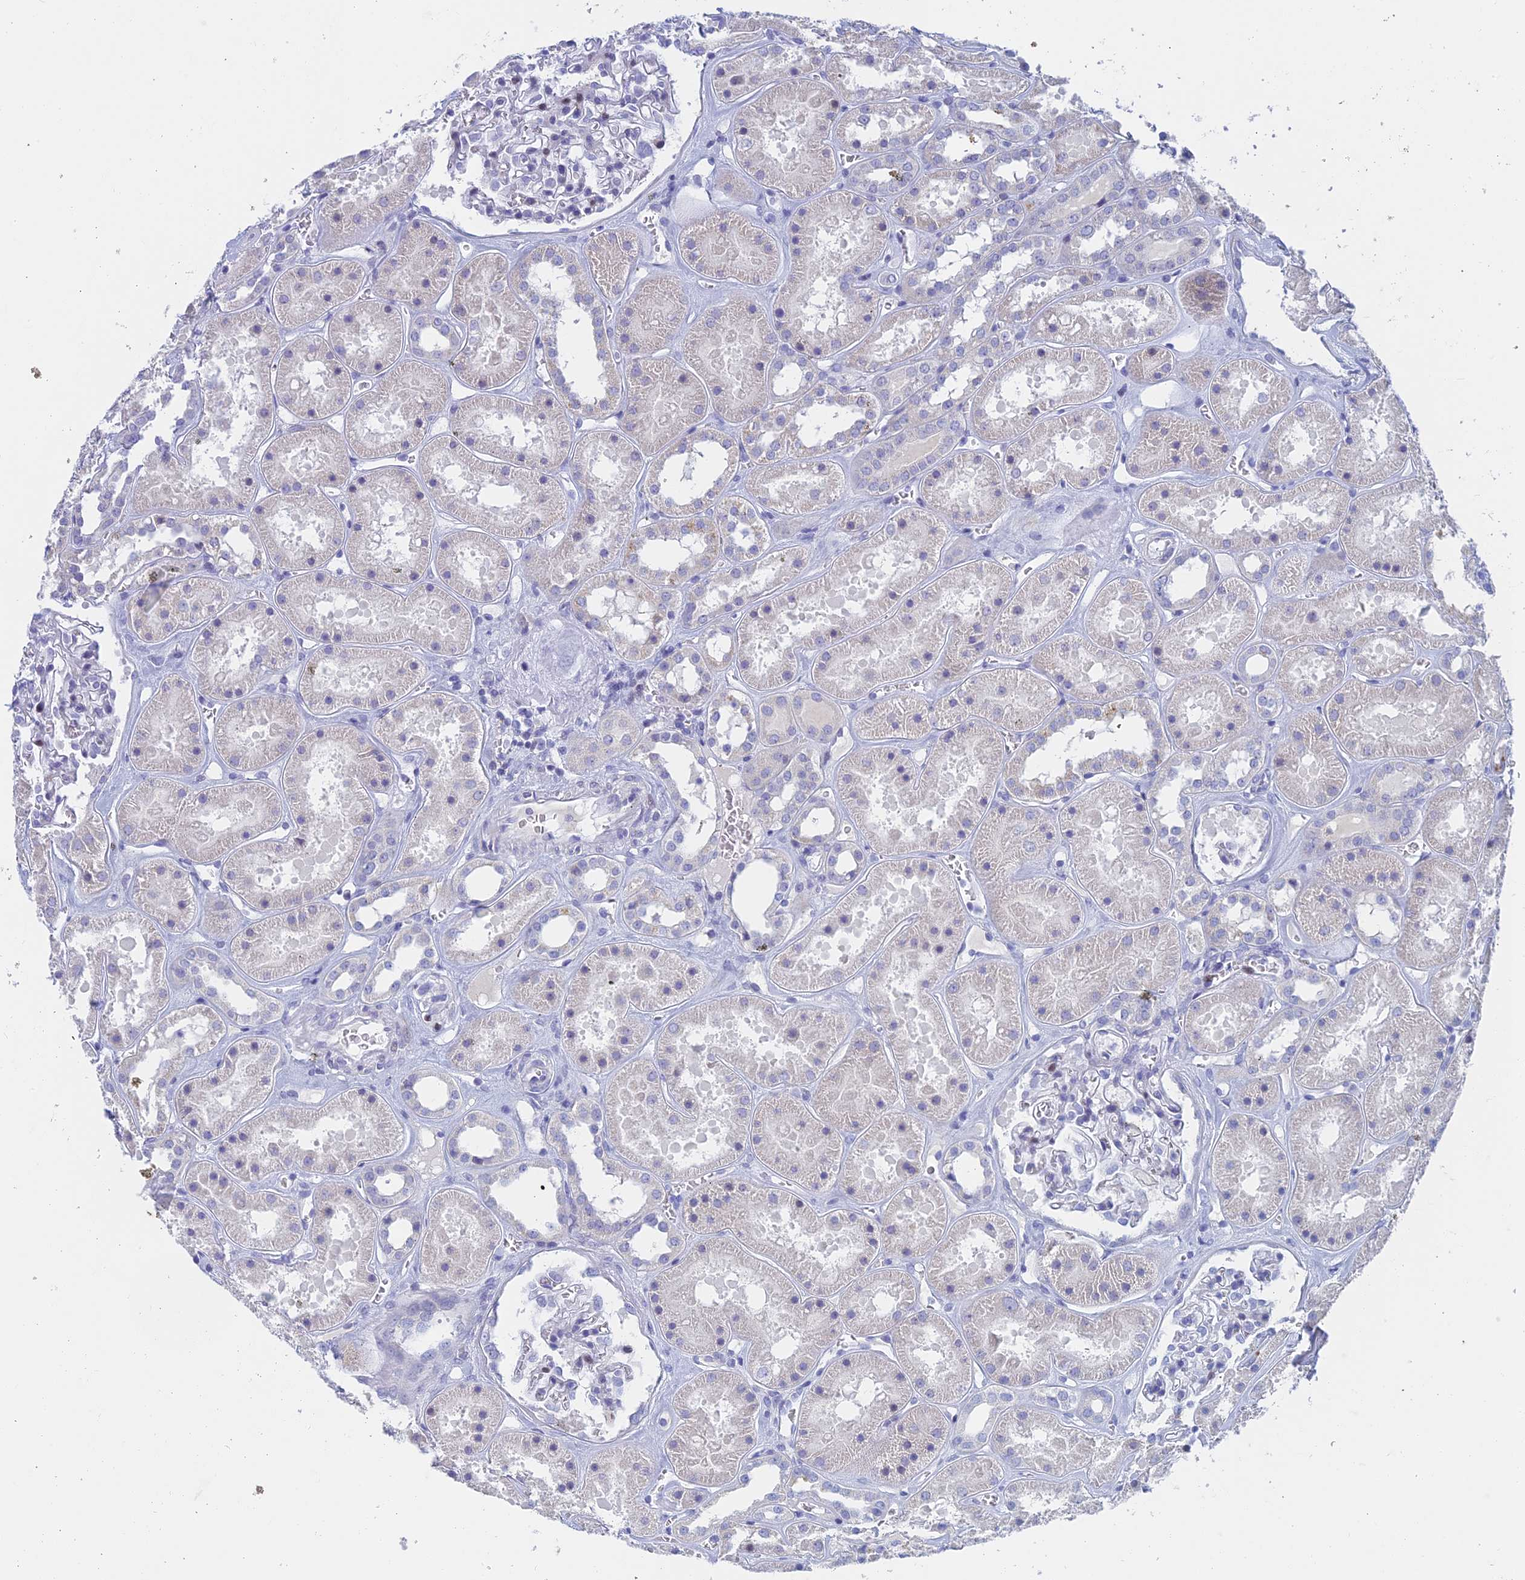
{"staining": {"intensity": "weak", "quantity": "<25%", "location": "nuclear"}, "tissue": "kidney", "cell_type": "Cells in glomeruli", "image_type": "normal", "snomed": [{"axis": "morphology", "description": "Normal tissue, NOS"}, {"axis": "topography", "description": "Kidney"}], "caption": "A histopathology image of kidney stained for a protein shows no brown staining in cells in glomeruli. (Brightfield microscopy of DAB immunohistochemistry at high magnification).", "gene": "REXO5", "patient": {"sex": "female", "age": 41}}